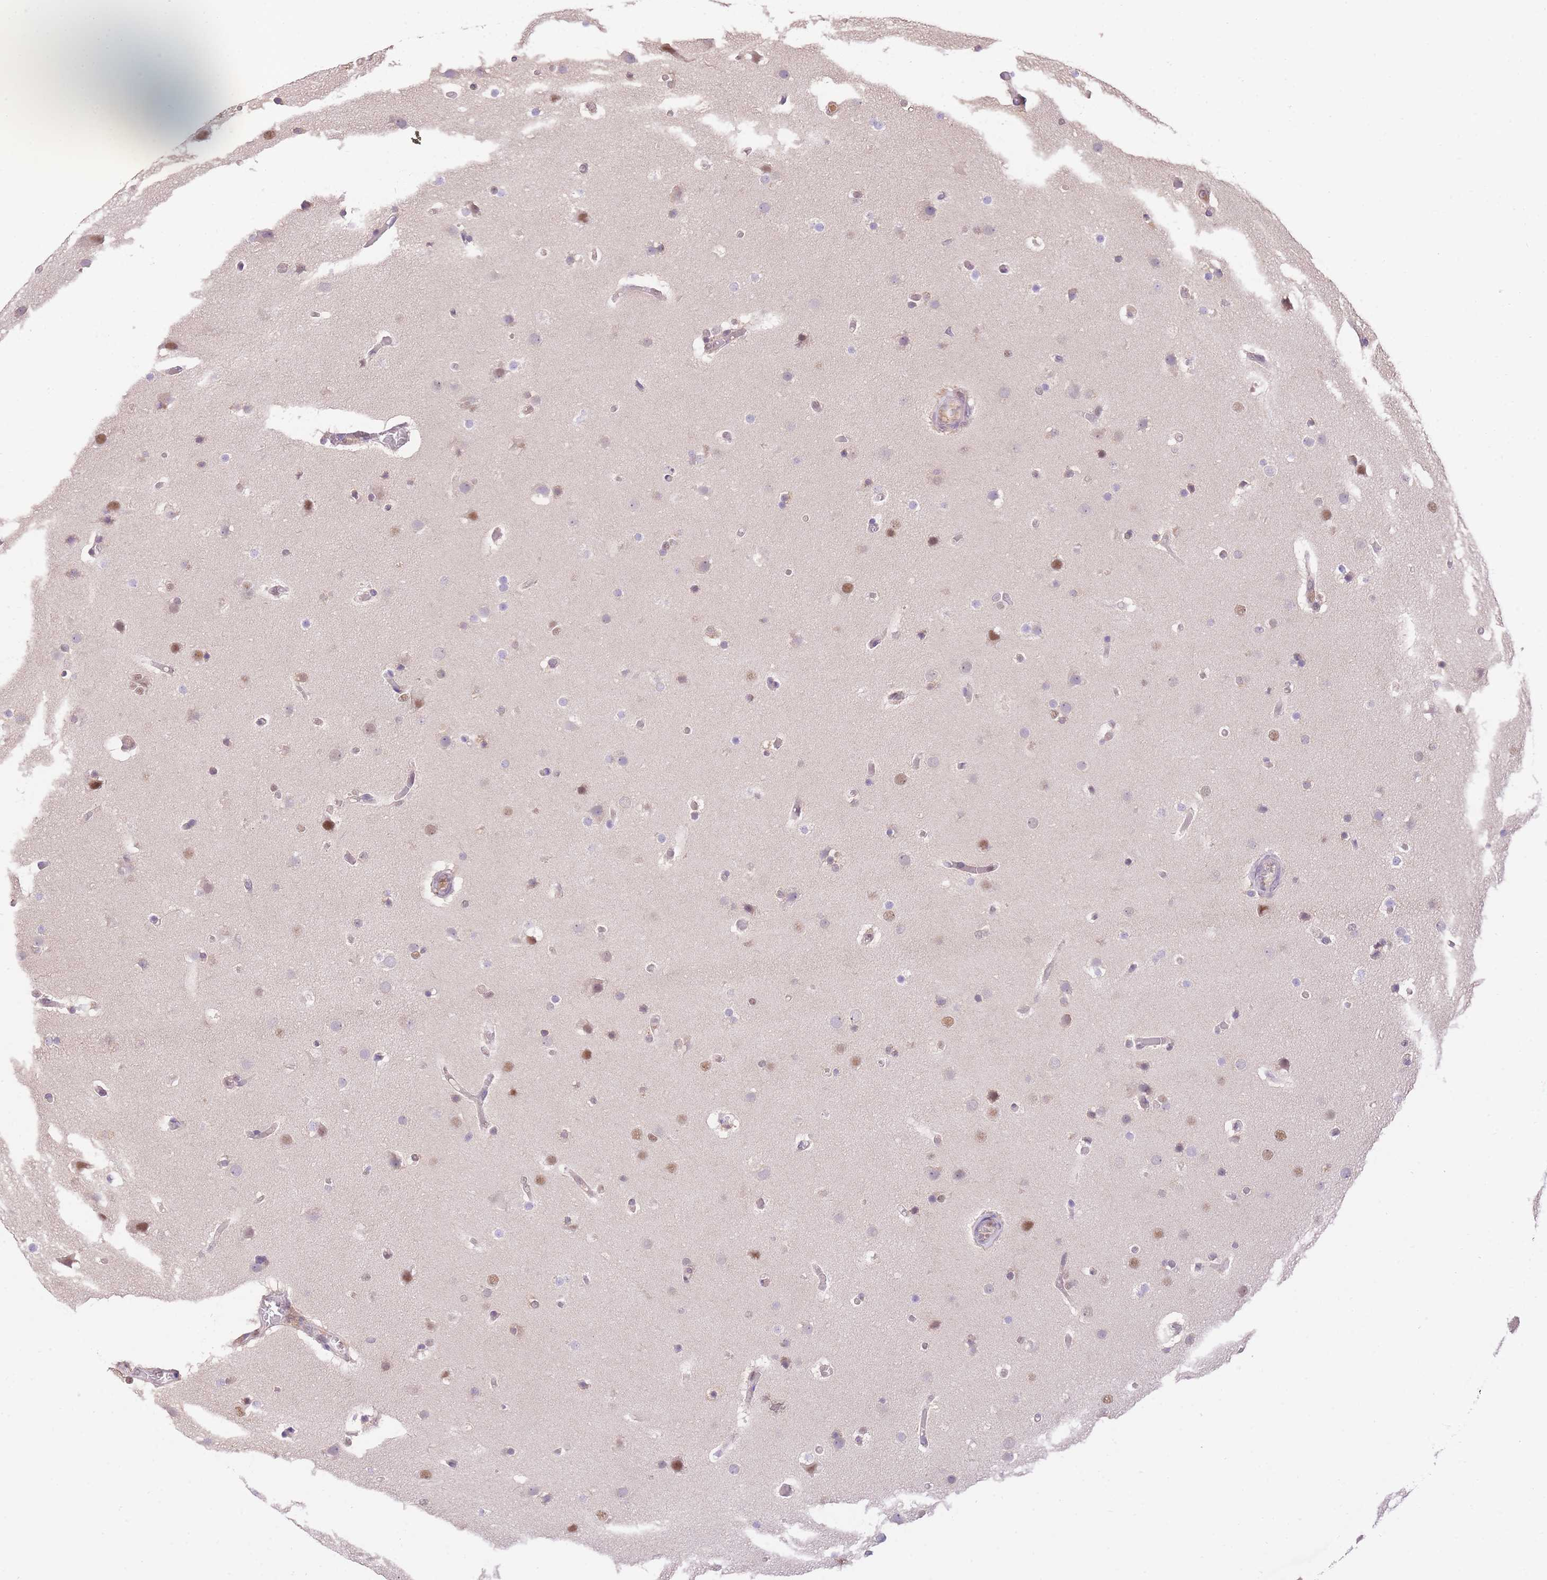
{"staining": {"intensity": "moderate", "quantity": "25%-75%", "location": "nuclear"}, "tissue": "glioma", "cell_type": "Tumor cells", "image_type": "cancer", "snomed": [{"axis": "morphology", "description": "Glioma, malignant, High grade"}, {"axis": "topography", "description": "Cerebral cortex"}], "caption": "This image reveals high-grade glioma (malignant) stained with IHC to label a protein in brown. The nuclear of tumor cells show moderate positivity for the protein. Nuclei are counter-stained blue.", "gene": "UBXN7", "patient": {"sex": "female", "age": 36}}